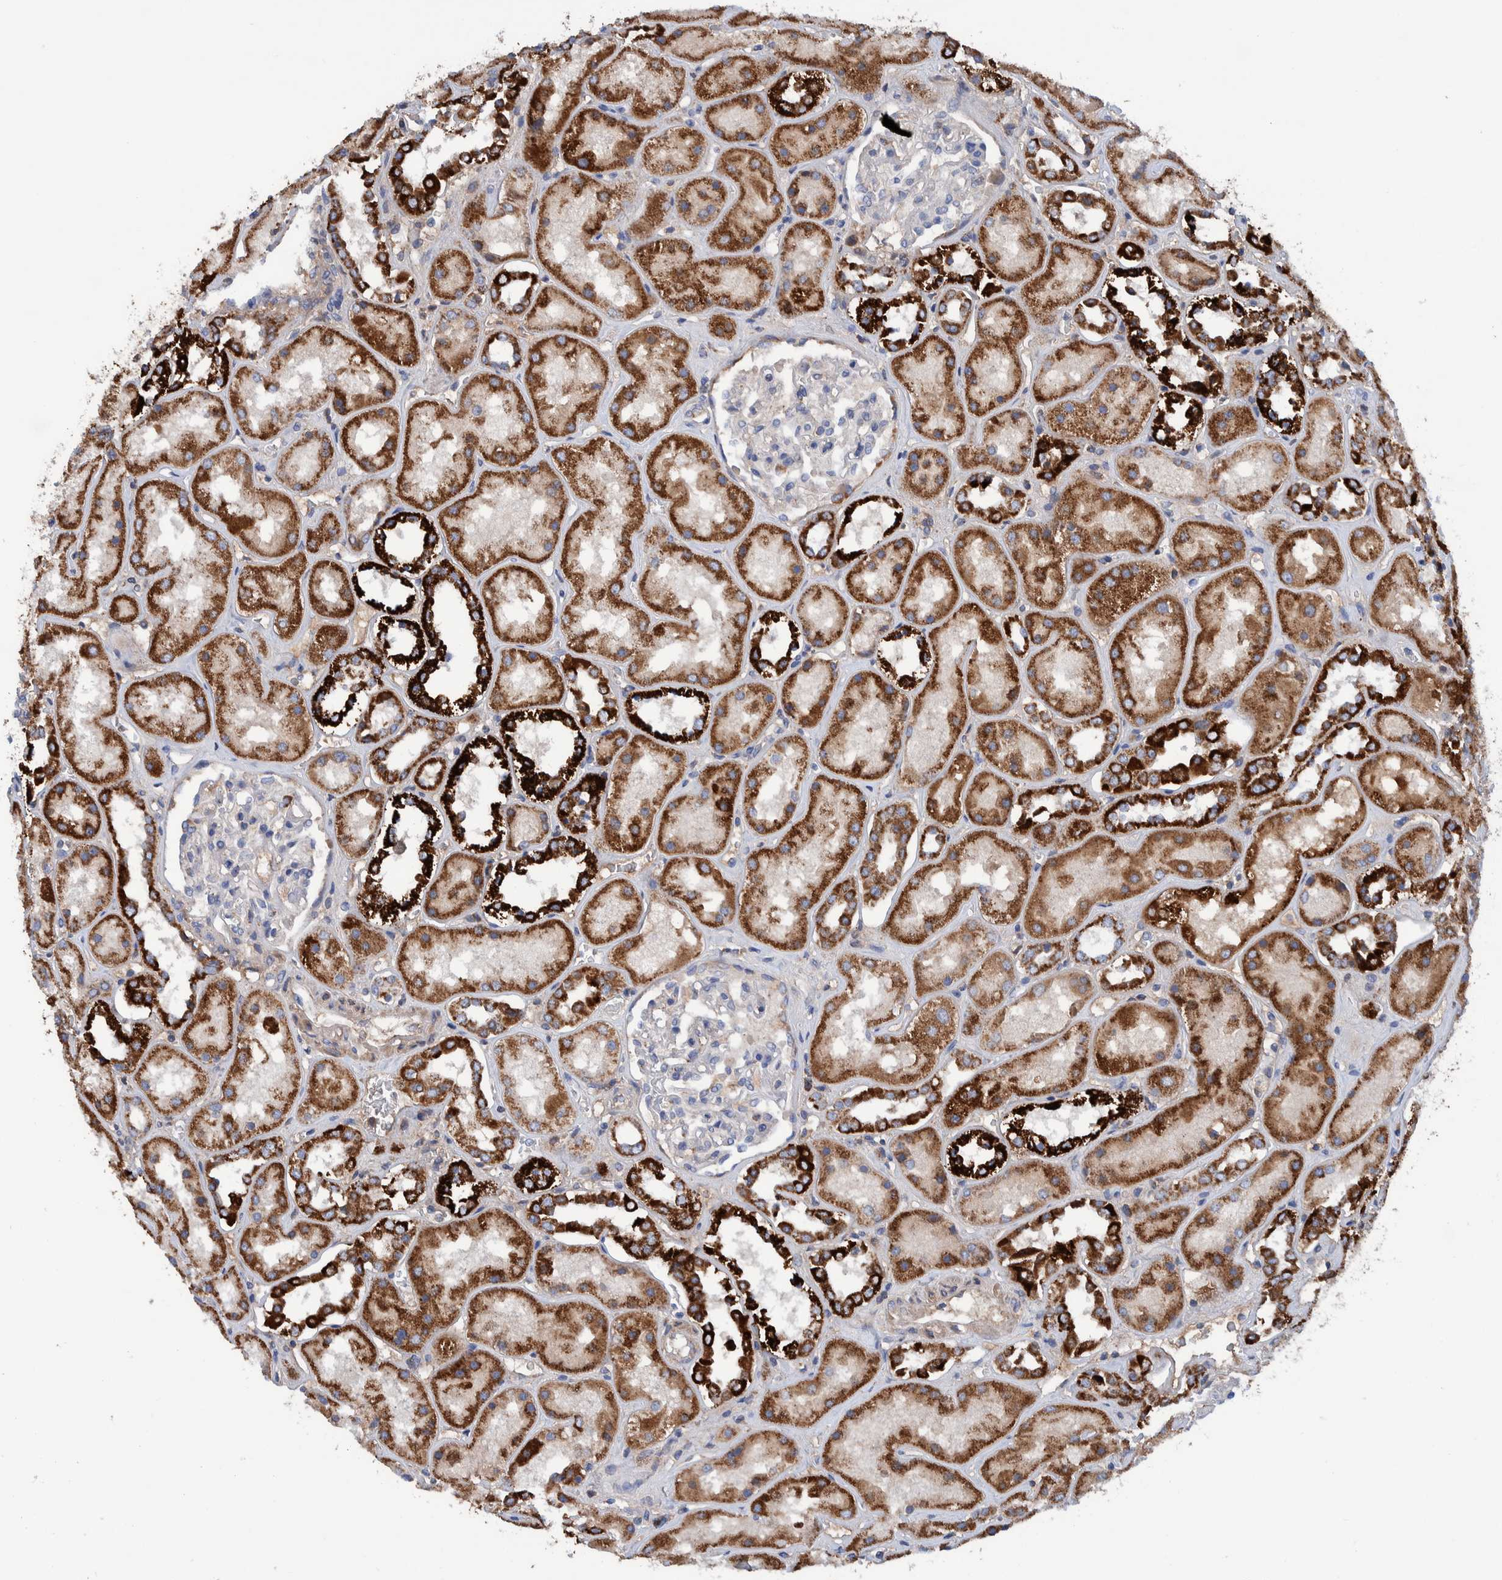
{"staining": {"intensity": "negative", "quantity": "none", "location": "none"}, "tissue": "kidney", "cell_type": "Cells in glomeruli", "image_type": "normal", "snomed": [{"axis": "morphology", "description": "Normal tissue, NOS"}, {"axis": "topography", "description": "Kidney"}], "caption": "Protein analysis of unremarkable kidney reveals no significant staining in cells in glomeruli.", "gene": "DECR1", "patient": {"sex": "male", "age": 70}}